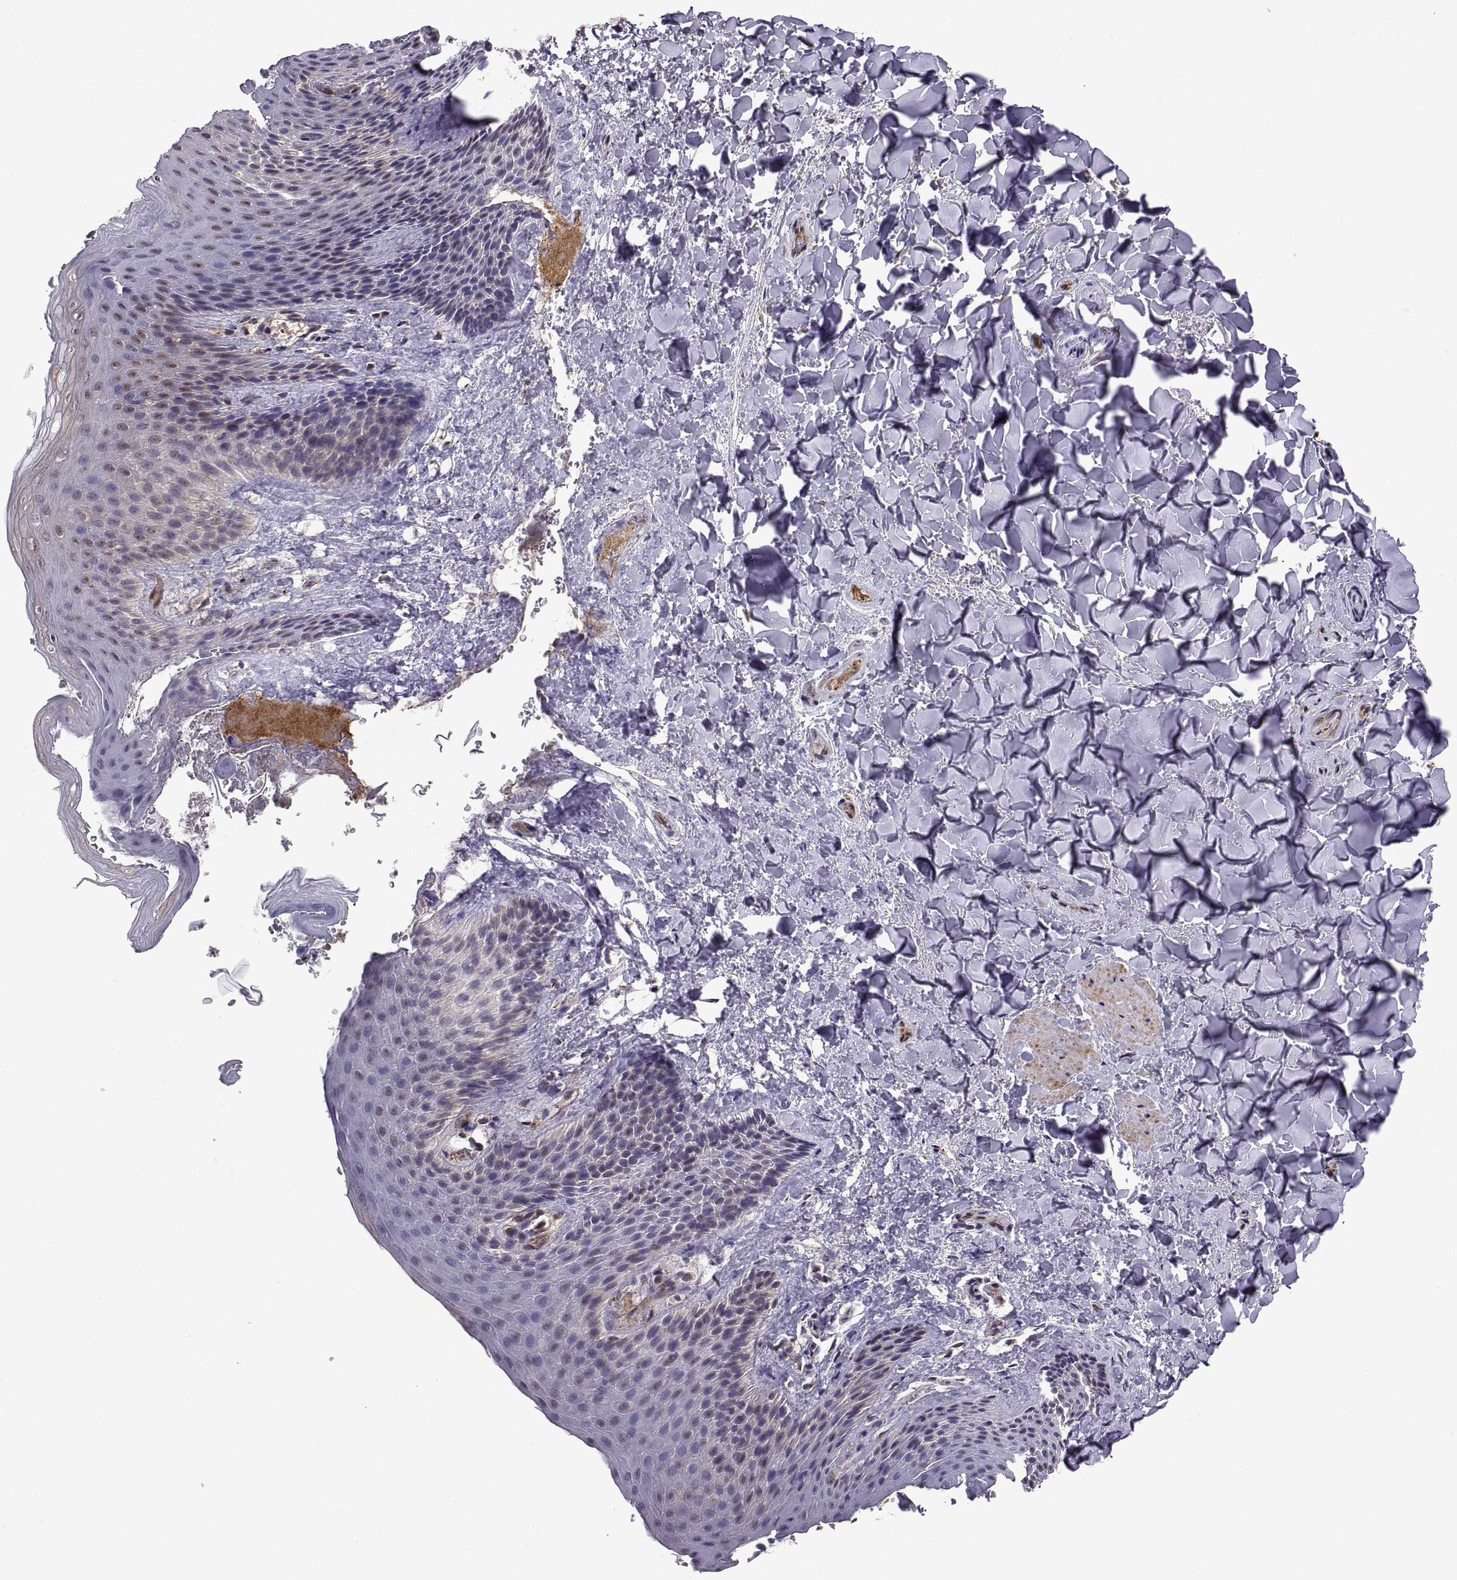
{"staining": {"intensity": "moderate", "quantity": "25%-75%", "location": "nuclear"}, "tissue": "skin", "cell_type": "Epidermal cells", "image_type": "normal", "snomed": [{"axis": "morphology", "description": "Normal tissue, NOS"}, {"axis": "topography", "description": "Anal"}], "caption": "Immunohistochemistry (IHC) of benign human skin demonstrates medium levels of moderate nuclear staining in approximately 25%-75% of epidermal cells.", "gene": "ARRB1", "patient": {"sex": "male", "age": 36}}